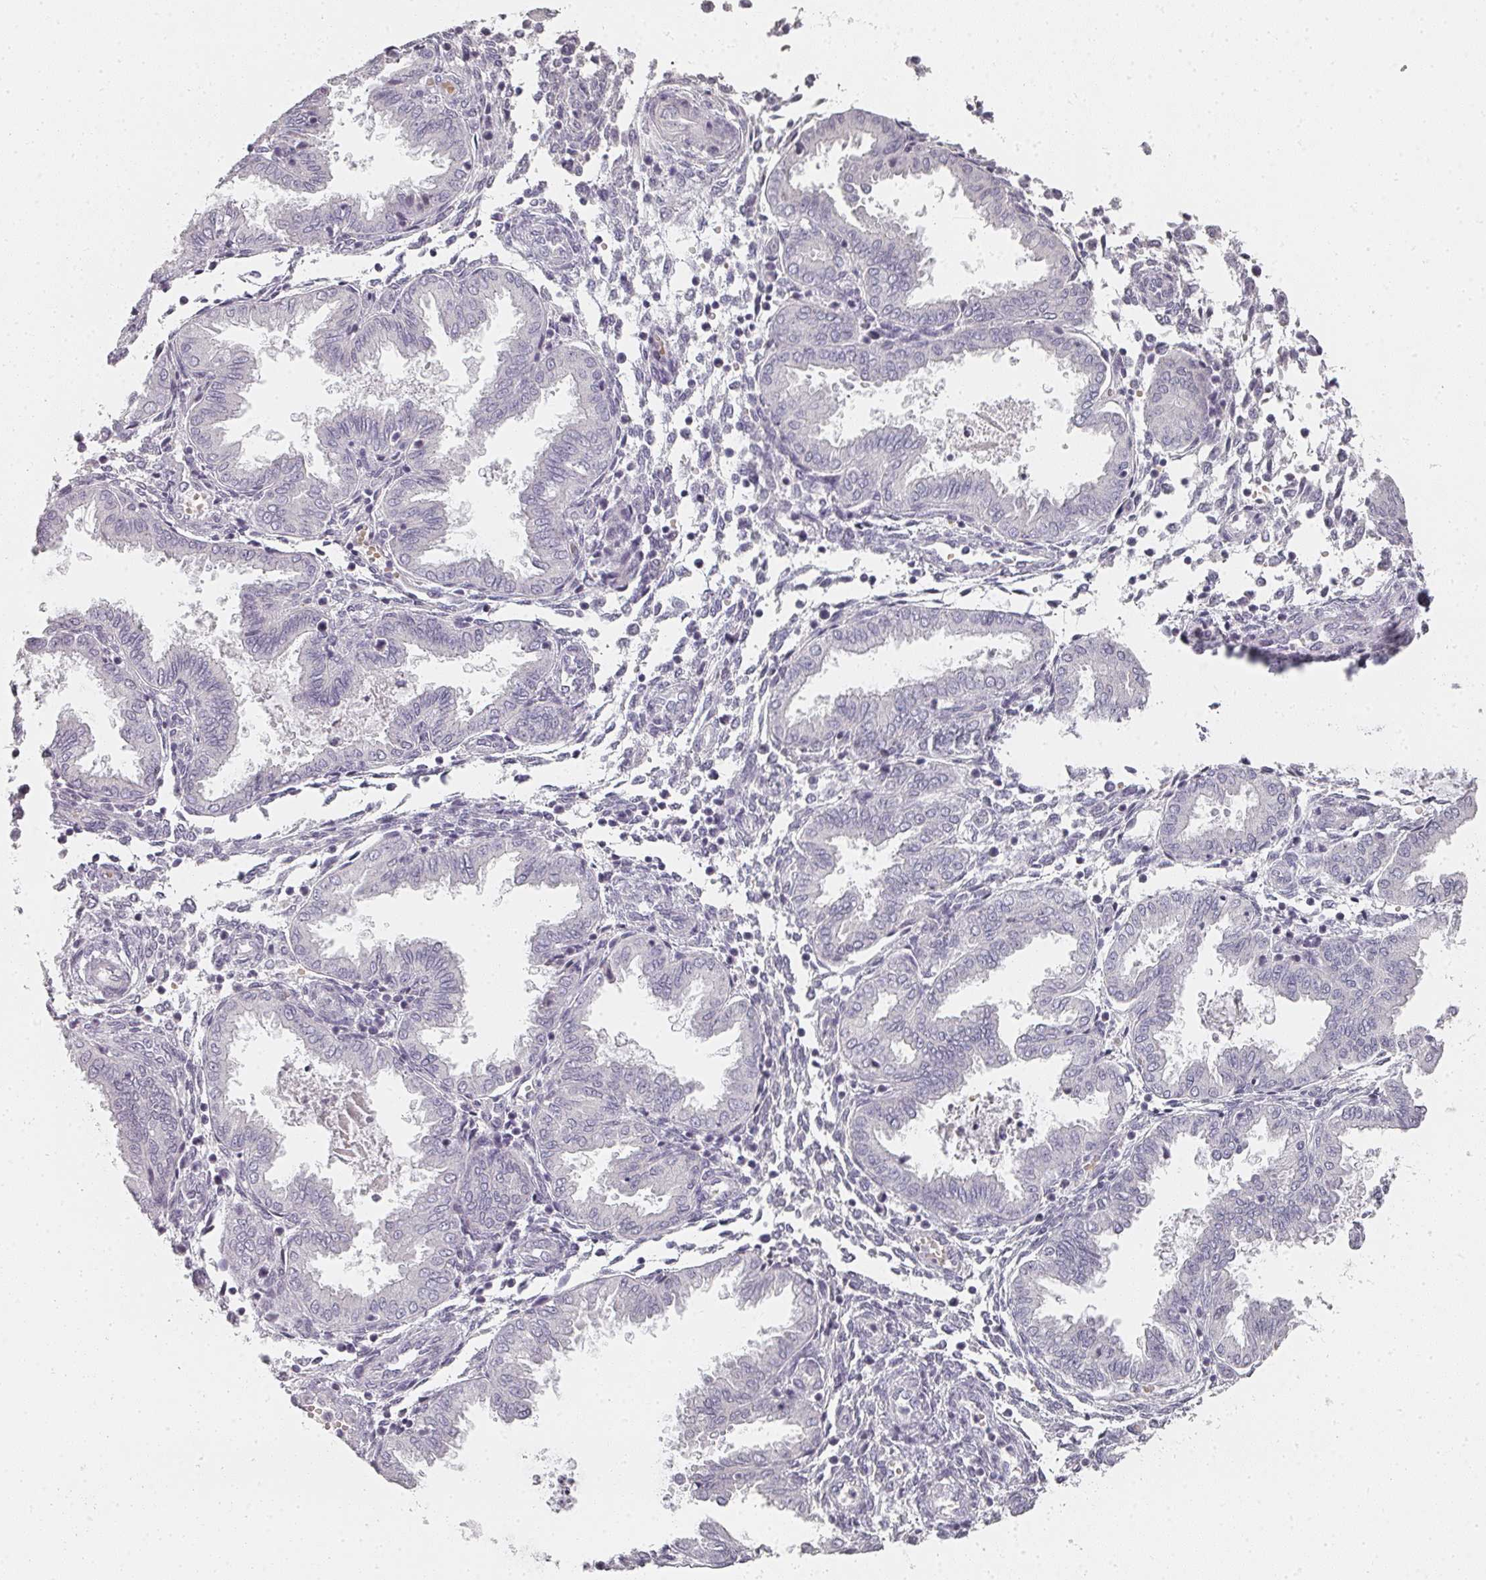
{"staining": {"intensity": "negative", "quantity": "none", "location": "none"}, "tissue": "endometrium", "cell_type": "Cells in endometrial stroma", "image_type": "normal", "snomed": [{"axis": "morphology", "description": "Normal tissue, NOS"}, {"axis": "topography", "description": "Endometrium"}], "caption": "The image displays no significant positivity in cells in endometrial stroma of endometrium.", "gene": "SHISA2", "patient": {"sex": "female", "age": 33}}